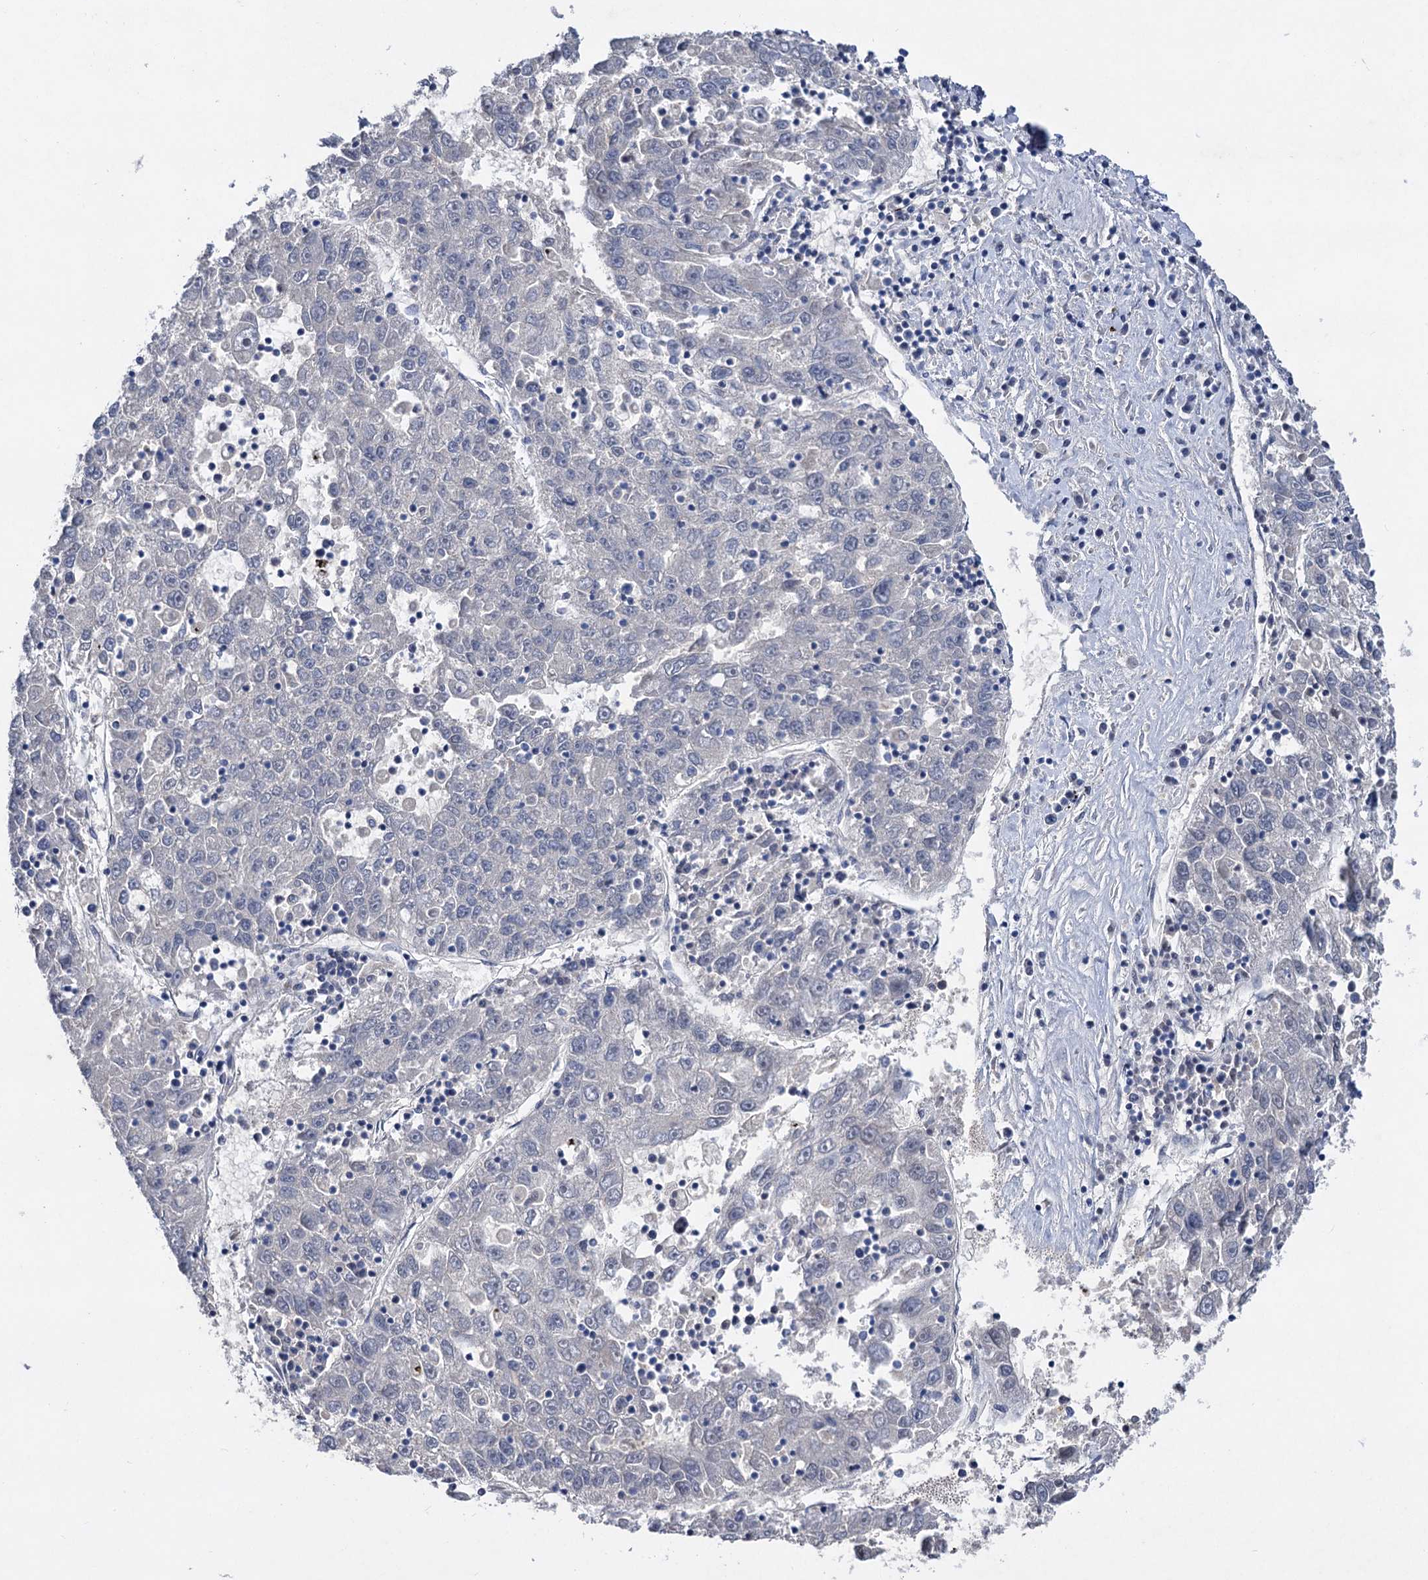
{"staining": {"intensity": "negative", "quantity": "none", "location": "none"}, "tissue": "liver cancer", "cell_type": "Tumor cells", "image_type": "cancer", "snomed": [{"axis": "morphology", "description": "Carcinoma, Hepatocellular, NOS"}, {"axis": "topography", "description": "Liver"}], "caption": "The immunohistochemistry (IHC) image has no significant staining in tumor cells of liver hepatocellular carcinoma tissue.", "gene": "ATP4A", "patient": {"sex": "male", "age": 49}}